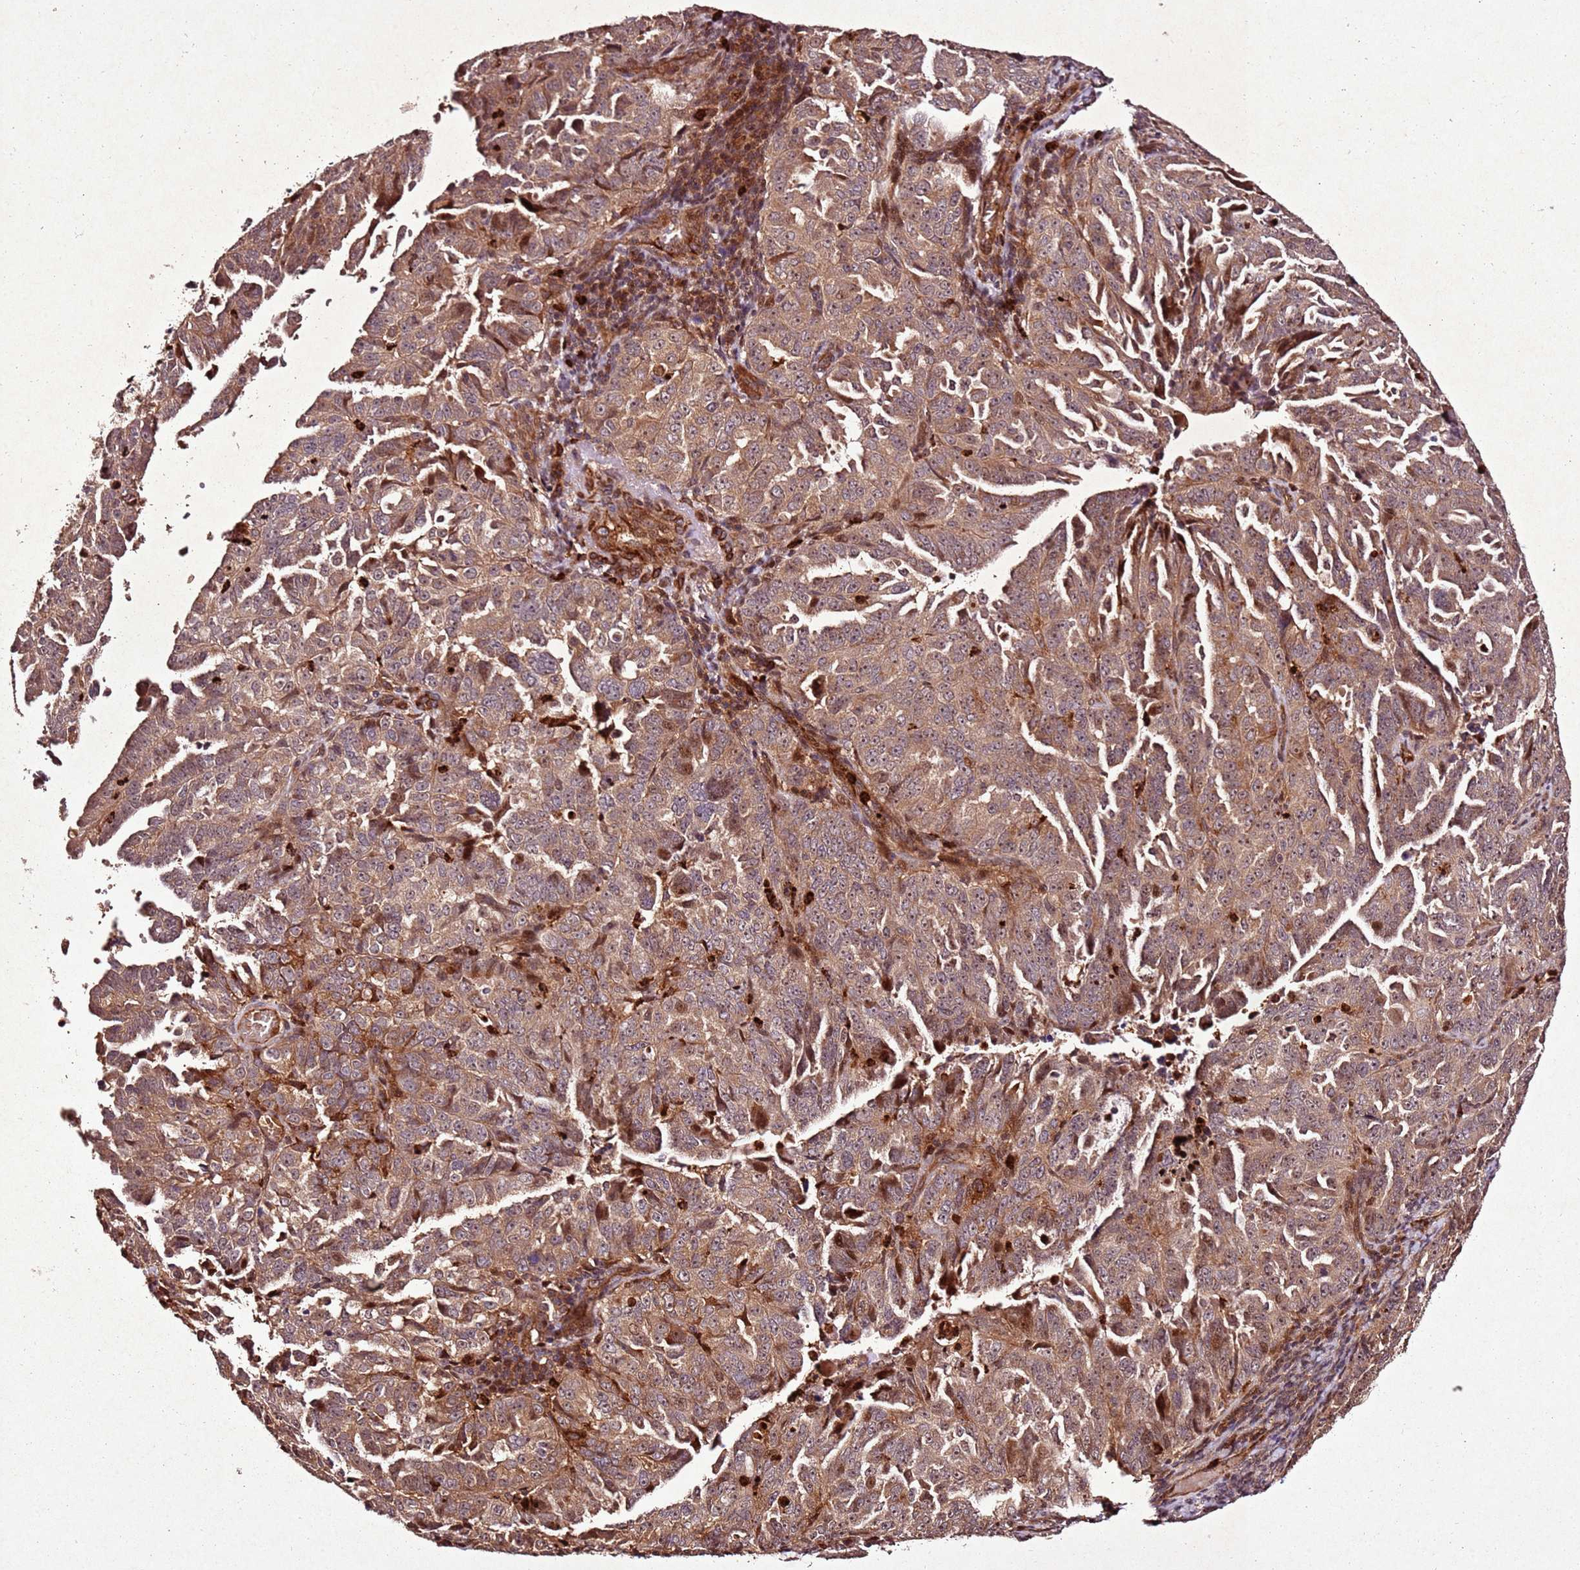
{"staining": {"intensity": "moderate", "quantity": ">75%", "location": "cytoplasmic/membranous,nuclear"}, "tissue": "endometrial cancer", "cell_type": "Tumor cells", "image_type": "cancer", "snomed": [{"axis": "morphology", "description": "Adenocarcinoma, NOS"}, {"axis": "topography", "description": "Endometrium"}], "caption": "This photomicrograph reveals immunohistochemistry (IHC) staining of human endometrial cancer (adenocarcinoma), with medium moderate cytoplasmic/membranous and nuclear staining in approximately >75% of tumor cells.", "gene": "PTMA", "patient": {"sex": "female", "age": 65}}